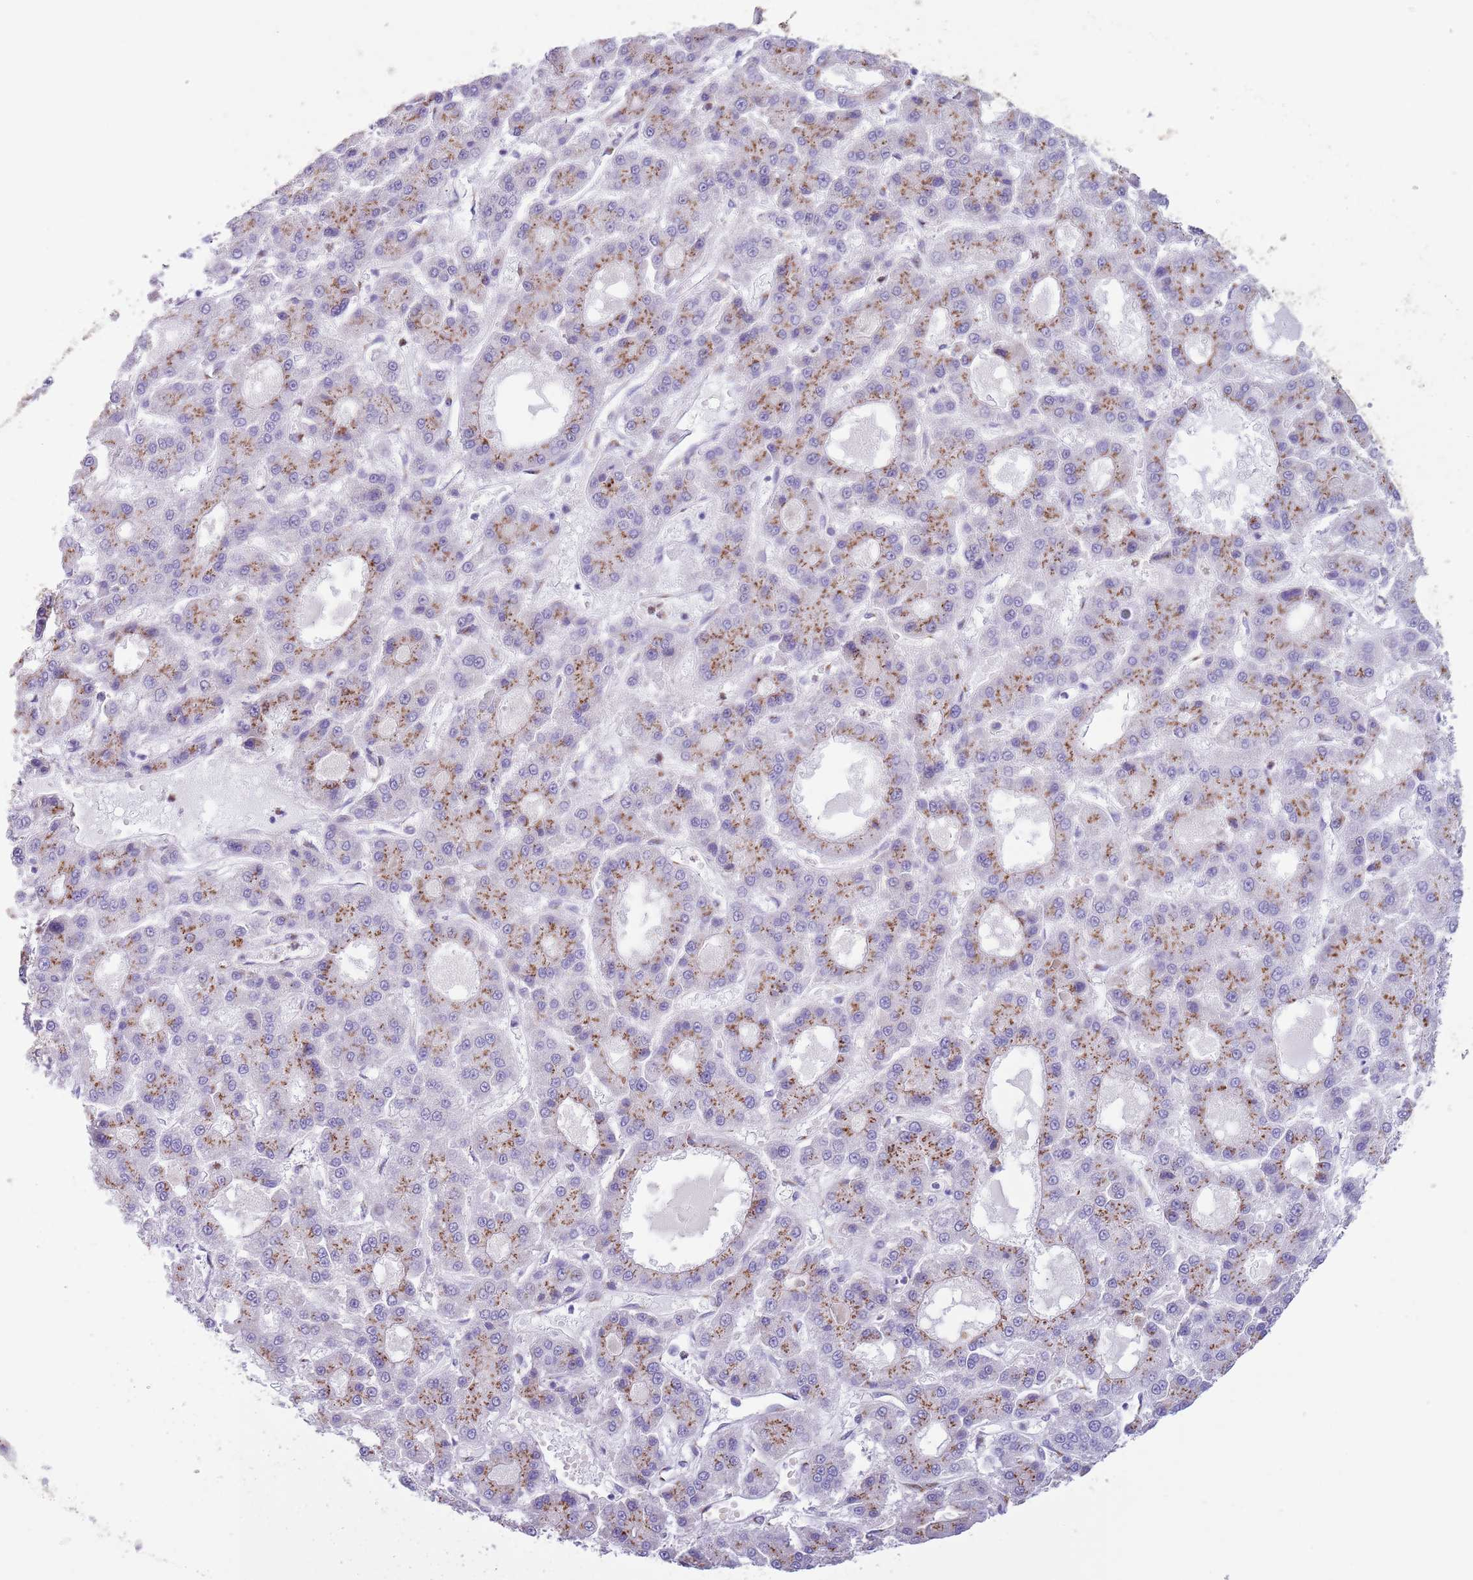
{"staining": {"intensity": "moderate", "quantity": ">75%", "location": "cytoplasmic/membranous"}, "tissue": "liver cancer", "cell_type": "Tumor cells", "image_type": "cancer", "snomed": [{"axis": "morphology", "description": "Carcinoma, Hepatocellular, NOS"}, {"axis": "topography", "description": "Liver"}], "caption": "Brown immunohistochemical staining in human liver cancer reveals moderate cytoplasmic/membranous positivity in about >75% of tumor cells. The staining was performed using DAB (3,3'-diaminobenzidine) to visualize the protein expression in brown, while the nuclei were stained in blue with hematoxylin (Magnification: 20x).", "gene": "C20orf96", "patient": {"sex": "male", "age": 70}}